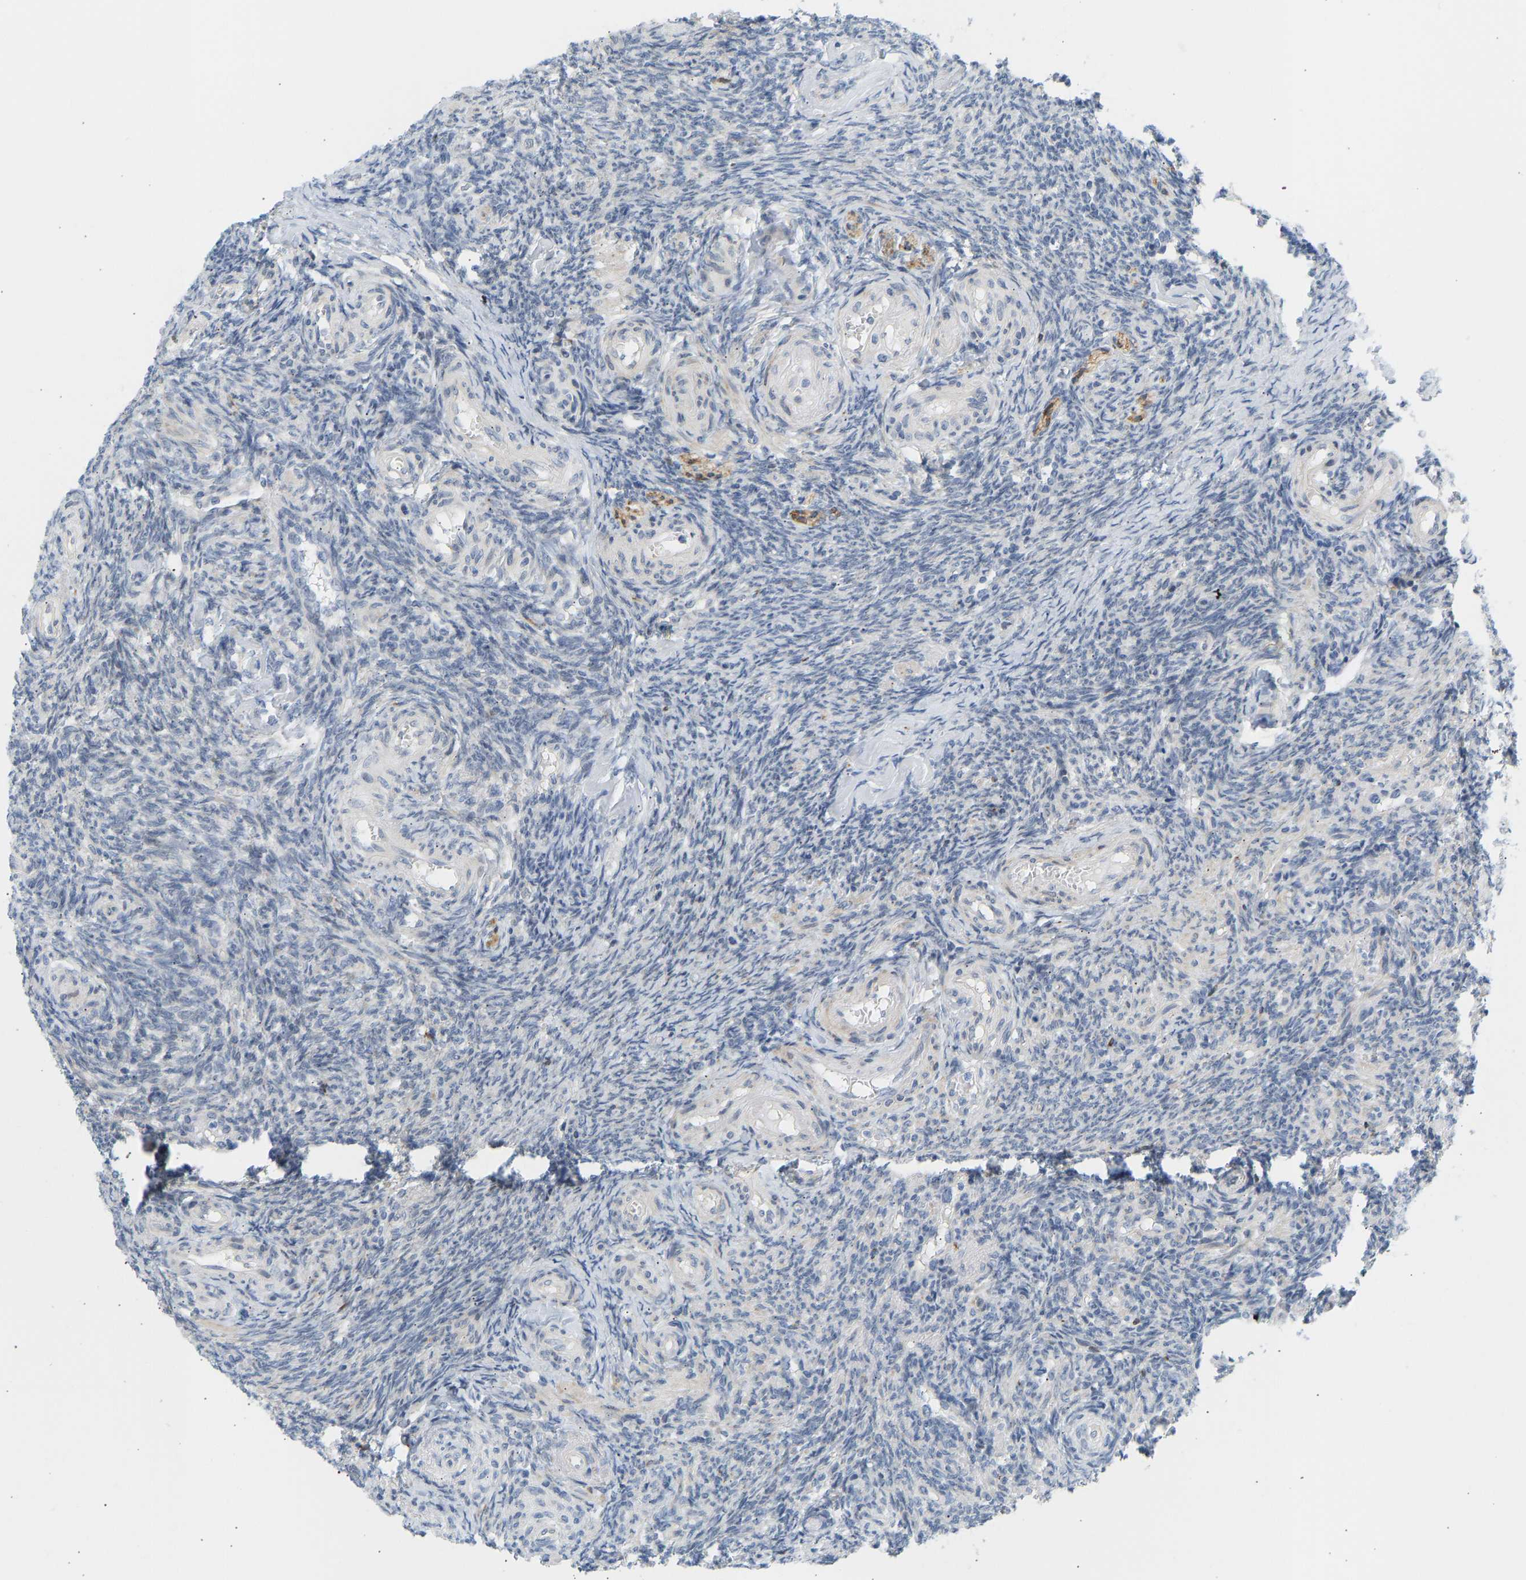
{"staining": {"intensity": "weak", "quantity": ">75%", "location": "cytoplasmic/membranous"}, "tissue": "ovary", "cell_type": "Follicle cells", "image_type": "normal", "snomed": [{"axis": "morphology", "description": "Normal tissue, NOS"}, {"axis": "topography", "description": "Ovary"}], "caption": "A brown stain labels weak cytoplasmic/membranous staining of a protein in follicle cells of unremarkable ovary.", "gene": "BAG1", "patient": {"sex": "female", "age": 41}}